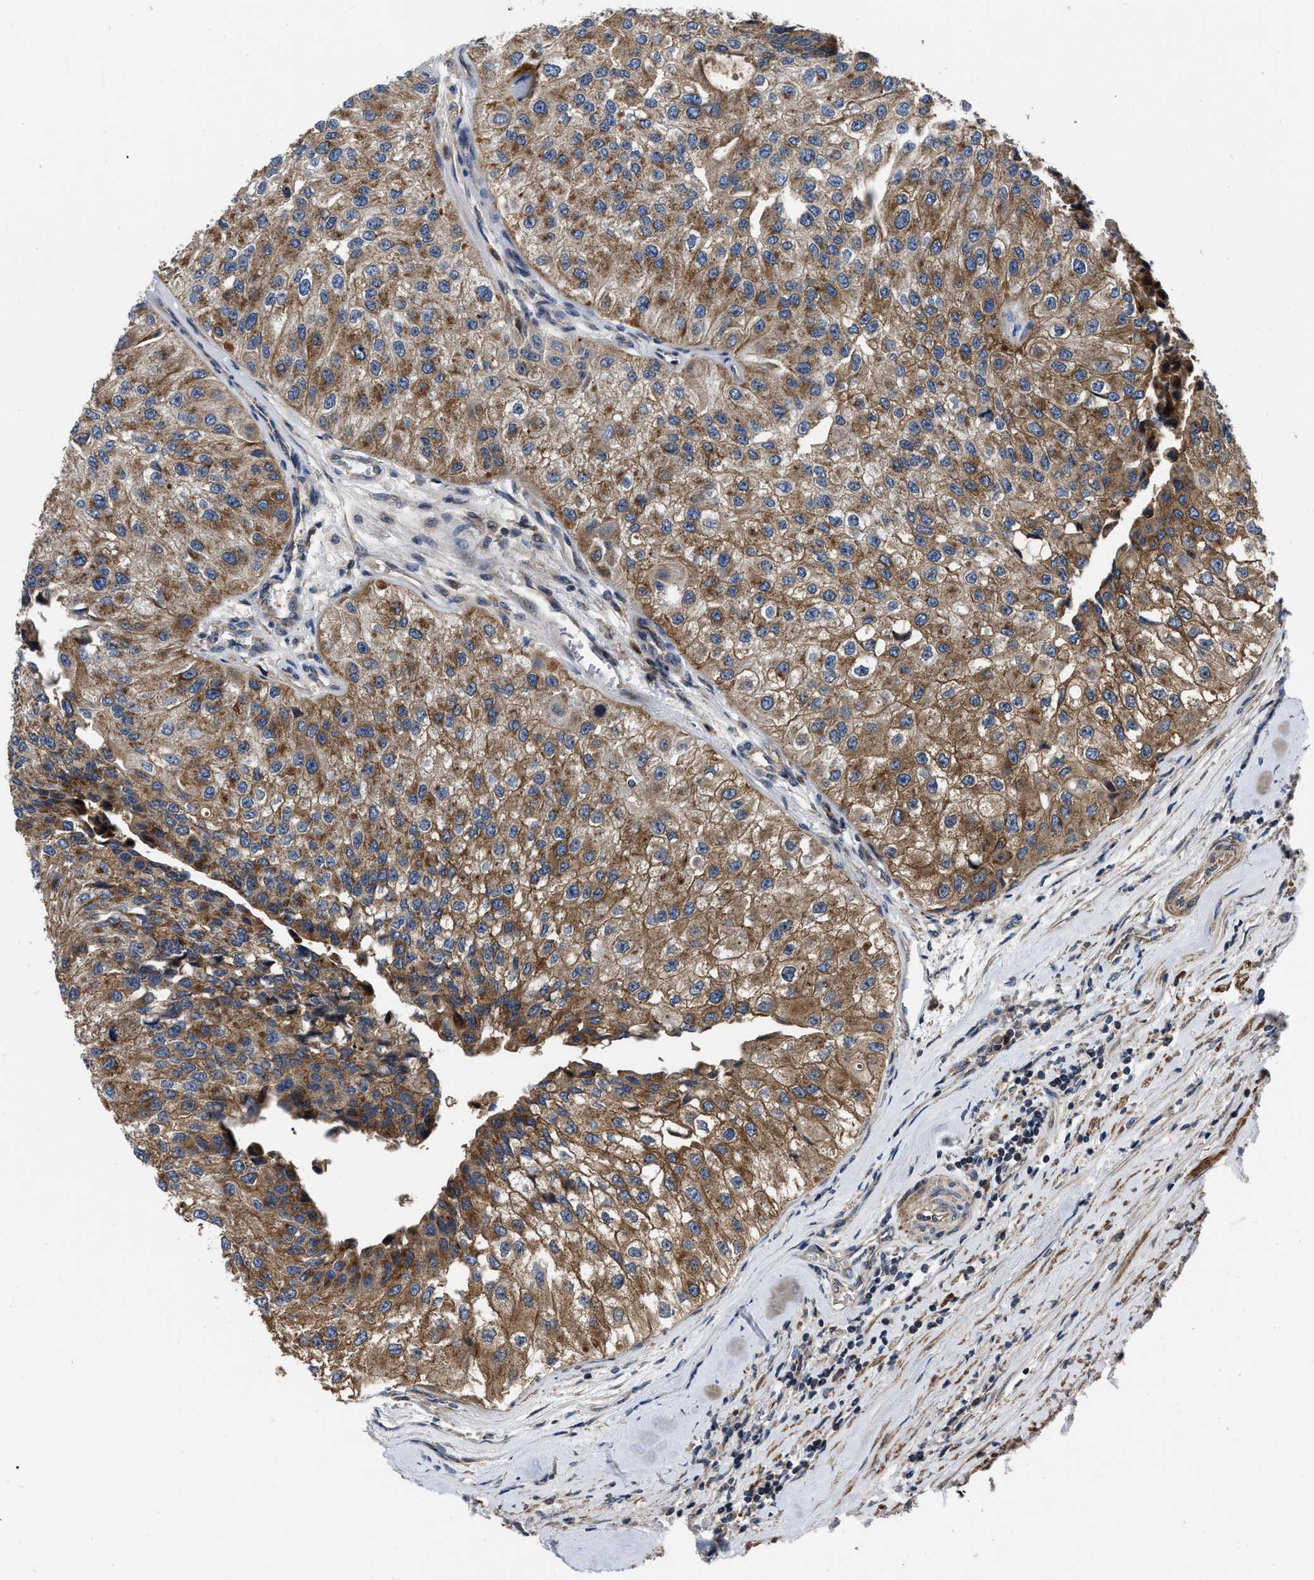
{"staining": {"intensity": "moderate", "quantity": ">75%", "location": "cytoplasmic/membranous"}, "tissue": "urothelial cancer", "cell_type": "Tumor cells", "image_type": "cancer", "snomed": [{"axis": "morphology", "description": "Urothelial carcinoma, High grade"}, {"axis": "topography", "description": "Kidney"}, {"axis": "topography", "description": "Urinary bladder"}], "caption": "Urothelial cancer stained with DAB IHC reveals medium levels of moderate cytoplasmic/membranous positivity in approximately >75% of tumor cells.", "gene": "PPWD1", "patient": {"sex": "male", "age": 77}}